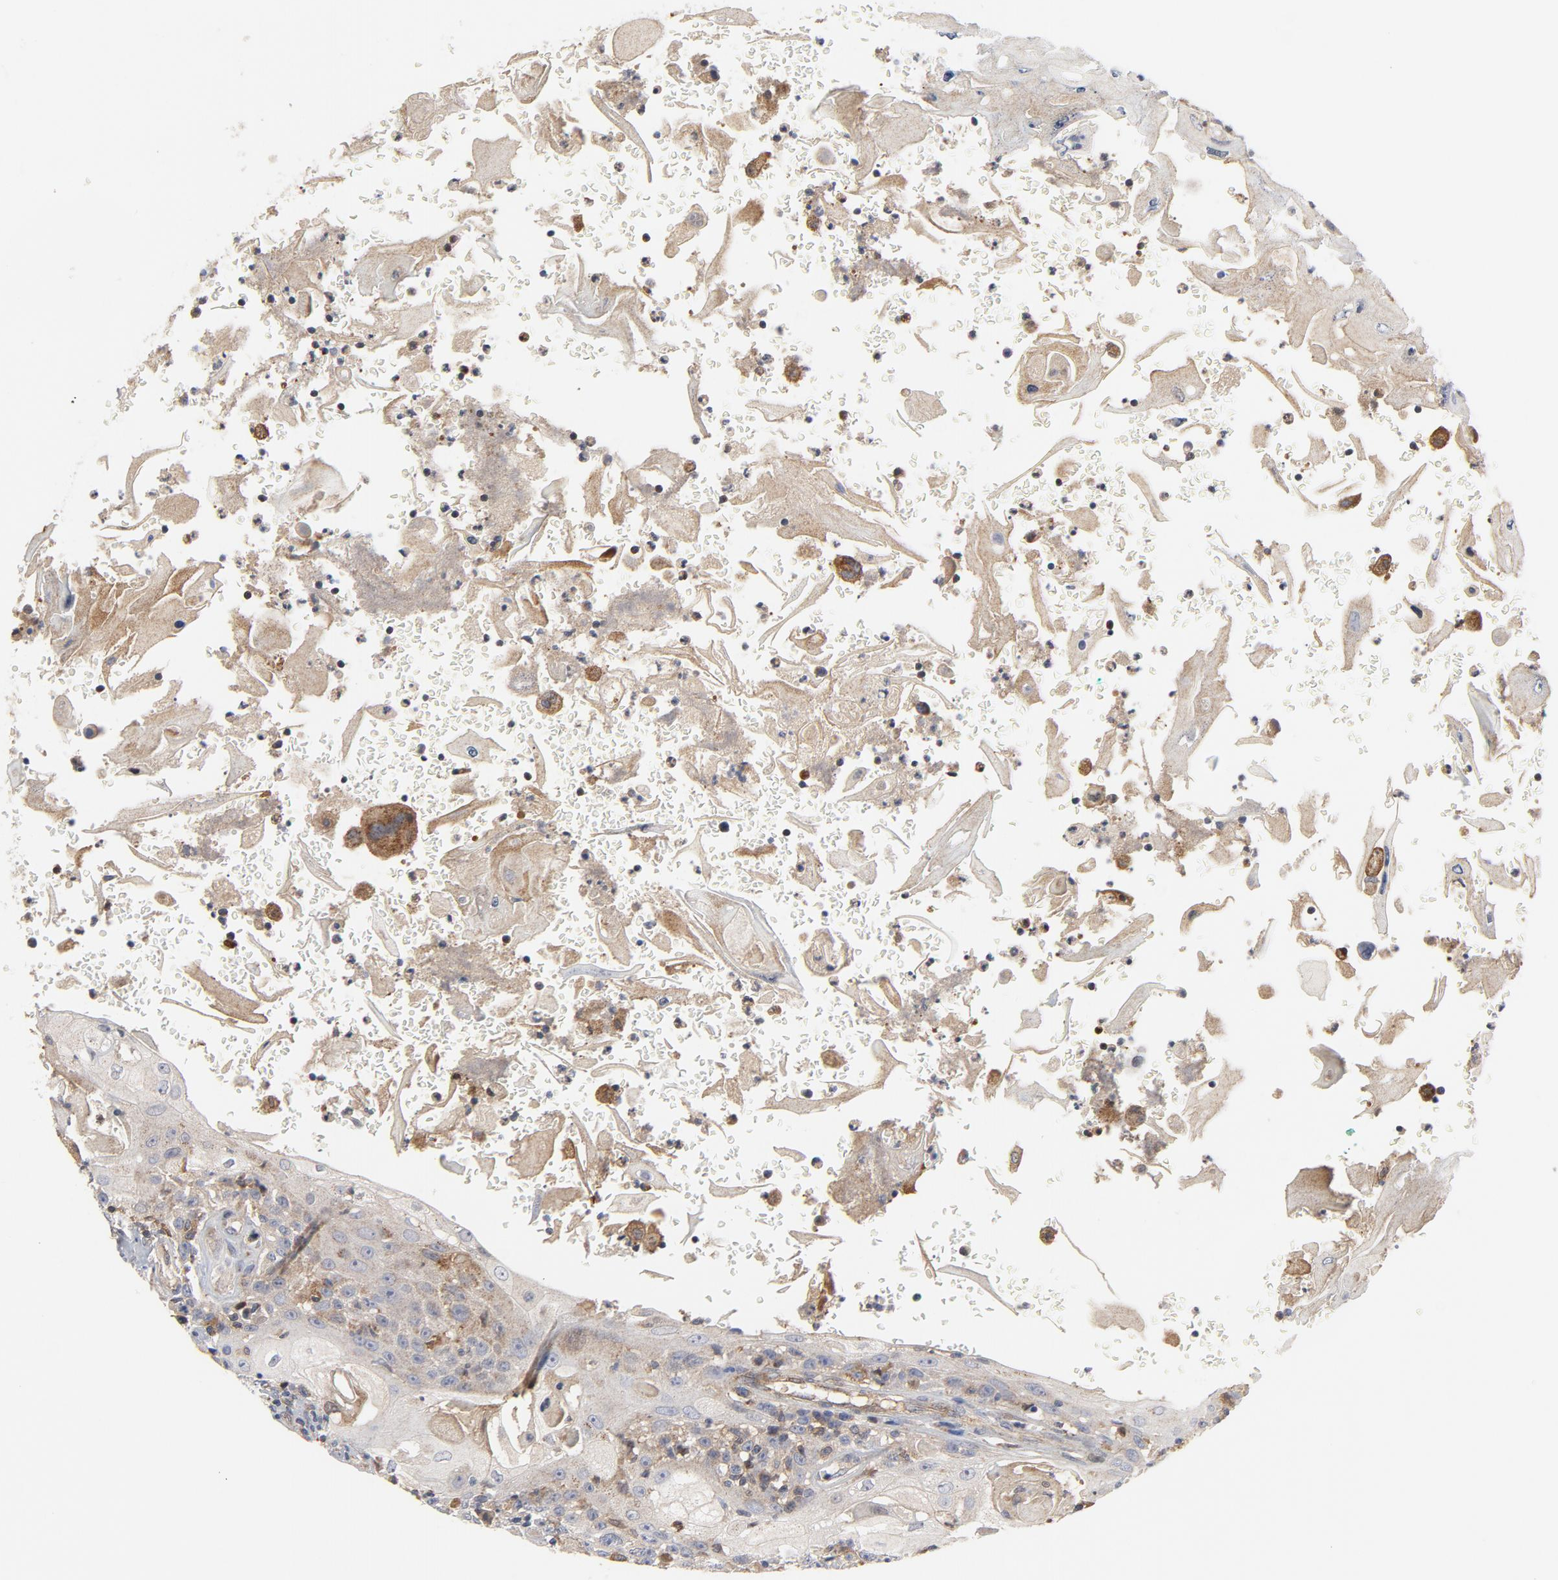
{"staining": {"intensity": "weak", "quantity": ">75%", "location": "cytoplasmic/membranous"}, "tissue": "head and neck cancer", "cell_type": "Tumor cells", "image_type": "cancer", "snomed": [{"axis": "morphology", "description": "Squamous cell carcinoma, NOS"}, {"axis": "topography", "description": "Oral tissue"}, {"axis": "topography", "description": "Head-Neck"}], "caption": "Tumor cells show low levels of weak cytoplasmic/membranous staining in about >75% of cells in human squamous cell carcinoma (head and neck).", "gene": "RAPGEF4", "patient": {"sex": "female", "age": 76}}